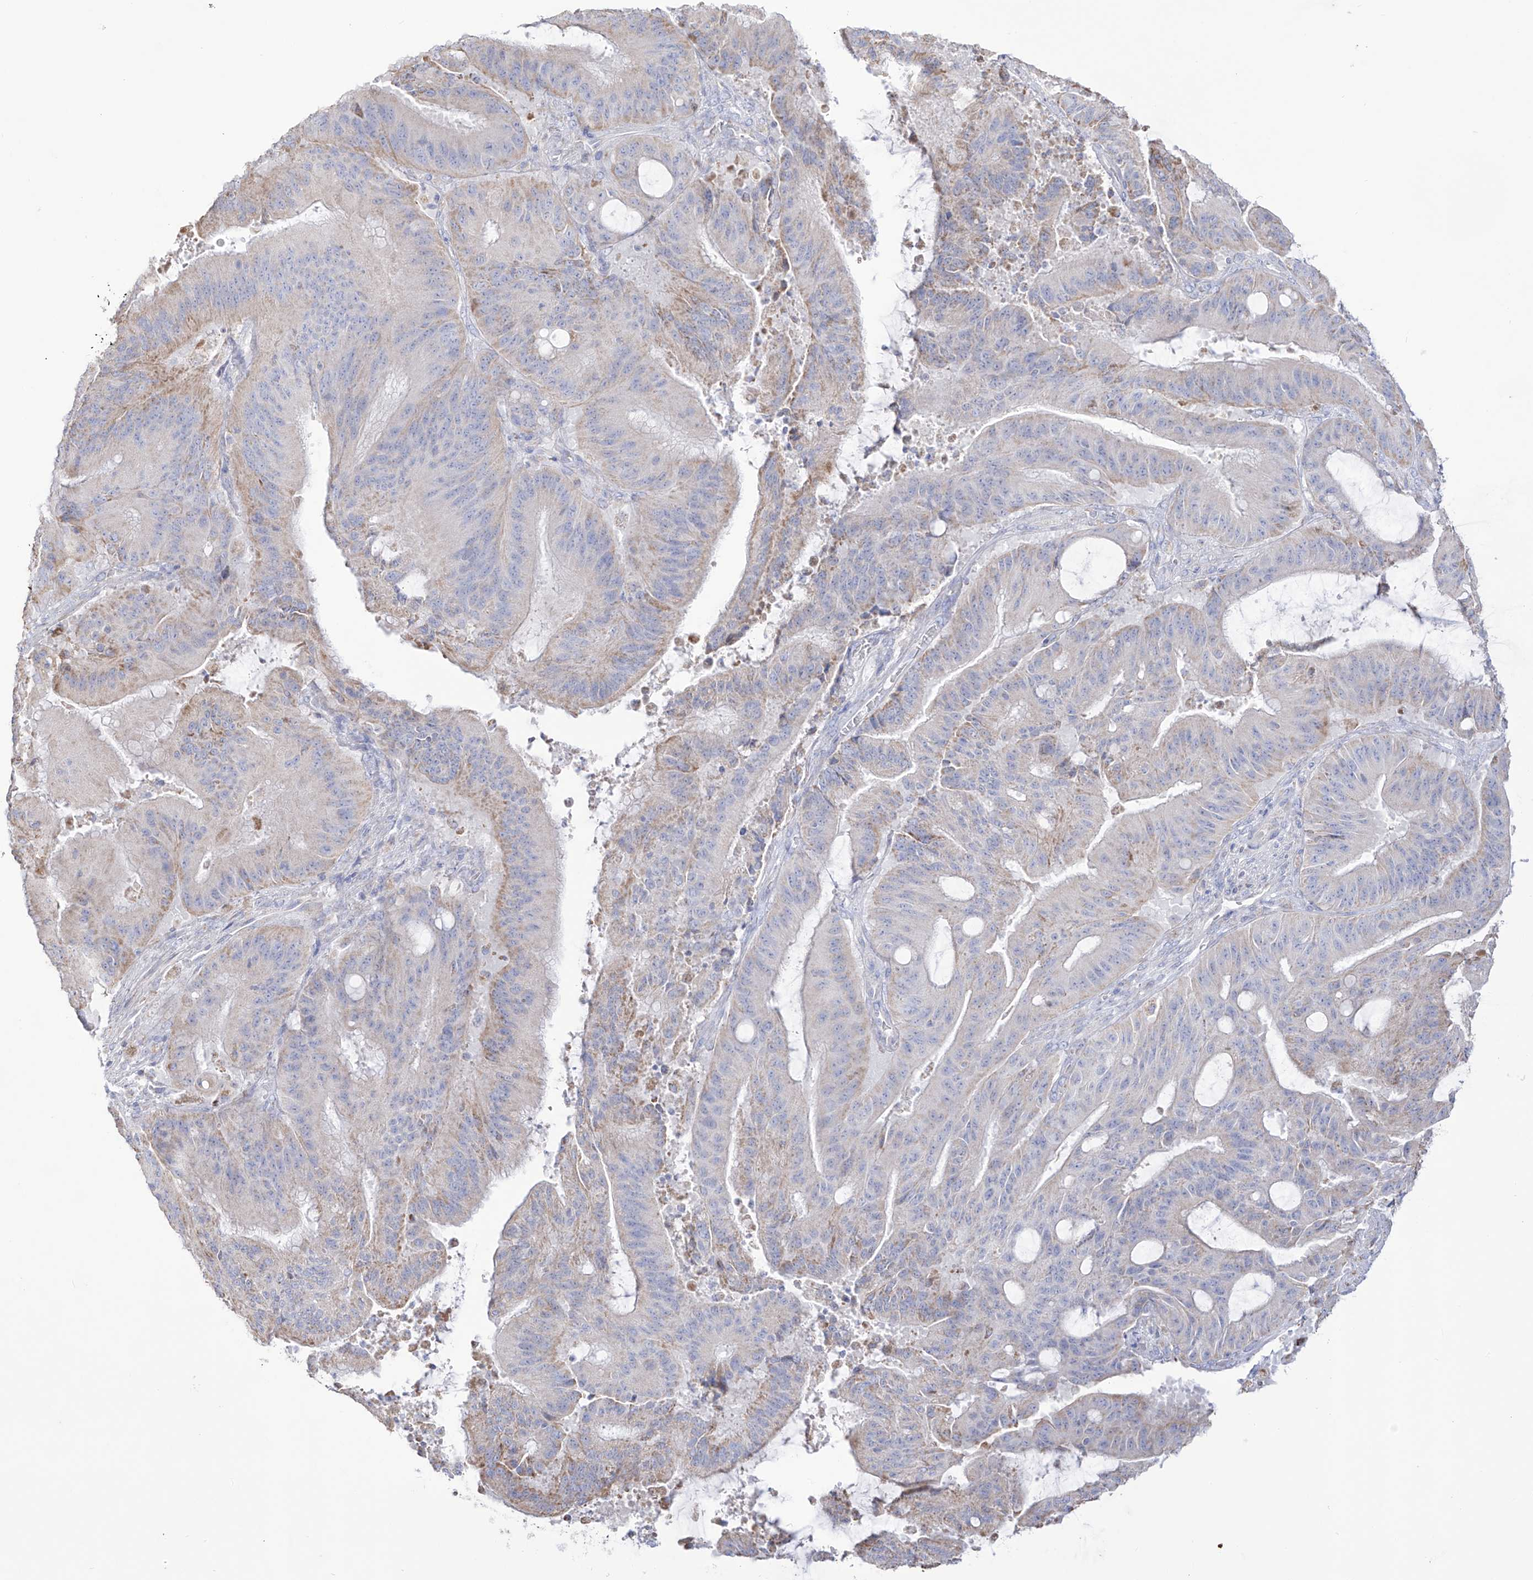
{"staining": {"intensity": "weak", "quantity": "25%-75%", "location": "cytoplasmic/membranous"}, "tissue": "liver cancer", "cell_type": "Tumor cells", "image_type": "cancer", "snomed": [{"axis": "morphology", "description": "Normal tissue, NOS"}, {"axis": "morphology", "description": "Cholangiocarcinoma"}, {"axis": "topography", "description": "Liver"}, {"axis": "topography", "description": "Peripheral nerve tissue"}], "caption": "Protein expression analysis of human liver cancer reveals weak cytoplasmic/membranous staining in approximately 25%-75% of tumor cells. (DAB = brown stain, brightfield microscopy at high magnification).", "gene": "RCHY1", "patient": {"sex": "female", "age": 73}}